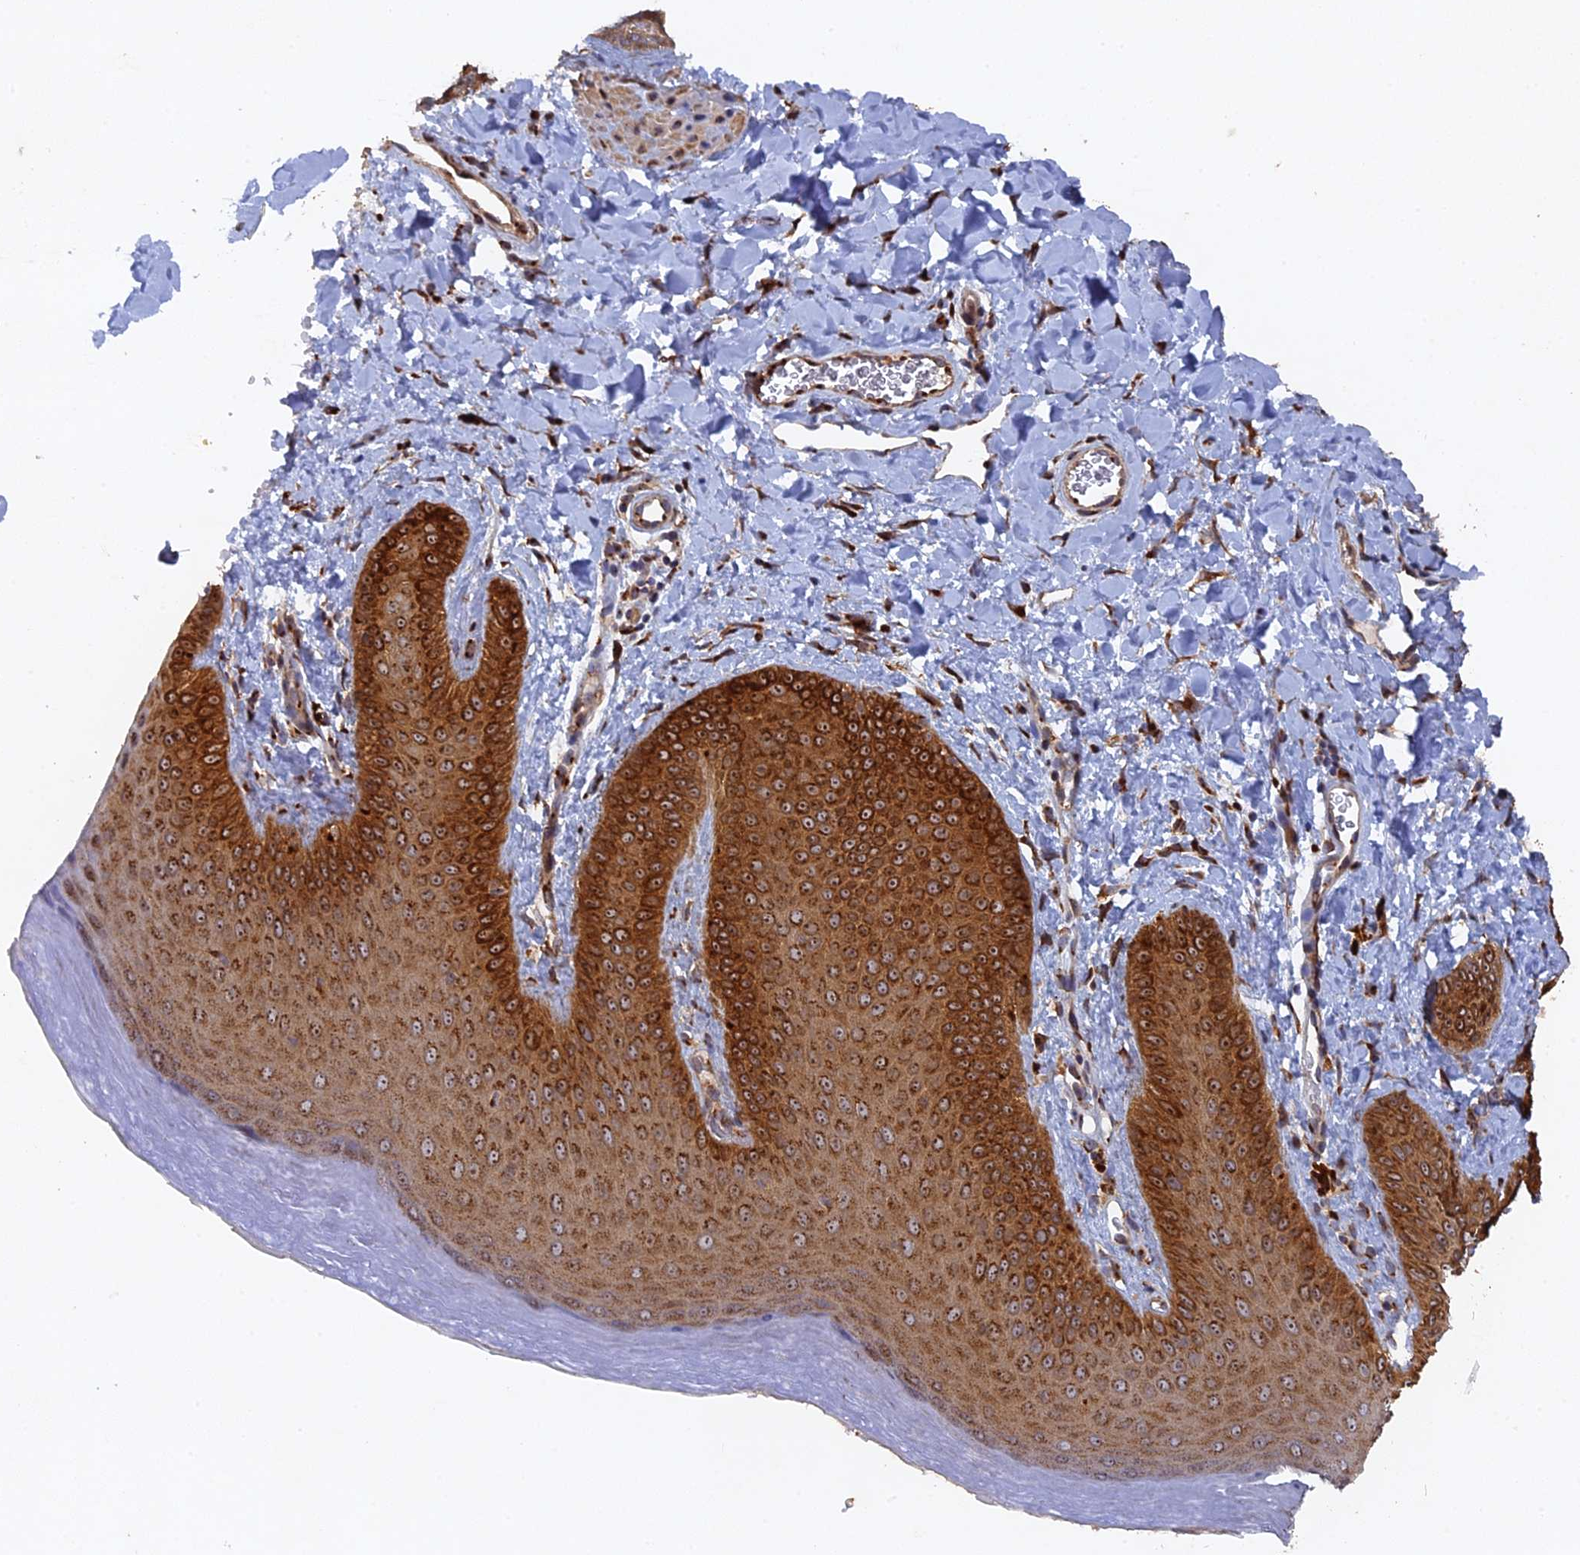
{"staining": {"intensity": "strong", "quantity": ">75%", "location": "cytoplasmic/membranous,nuclear"}, "tissue": "skin", "cell_type": "Epidermal cells", "image_type": "normal", "snomed": [{"axis": "morphology", "description": "Normal tissue, NOS"}, {"axis": "morphology", "description": "Neoplasm, malignant, NOS"}, {"axis": "topography", "description": "Anal"}], "caption": "Strong cytoplasmic/membranous,nuclear expression for a protein is appreciated in approximately >75% of epidermal cells of unremarkable skin using immunohistochemistry.", "gene": "VPS37C", "patient": {"sex": "male", "age": 47}}